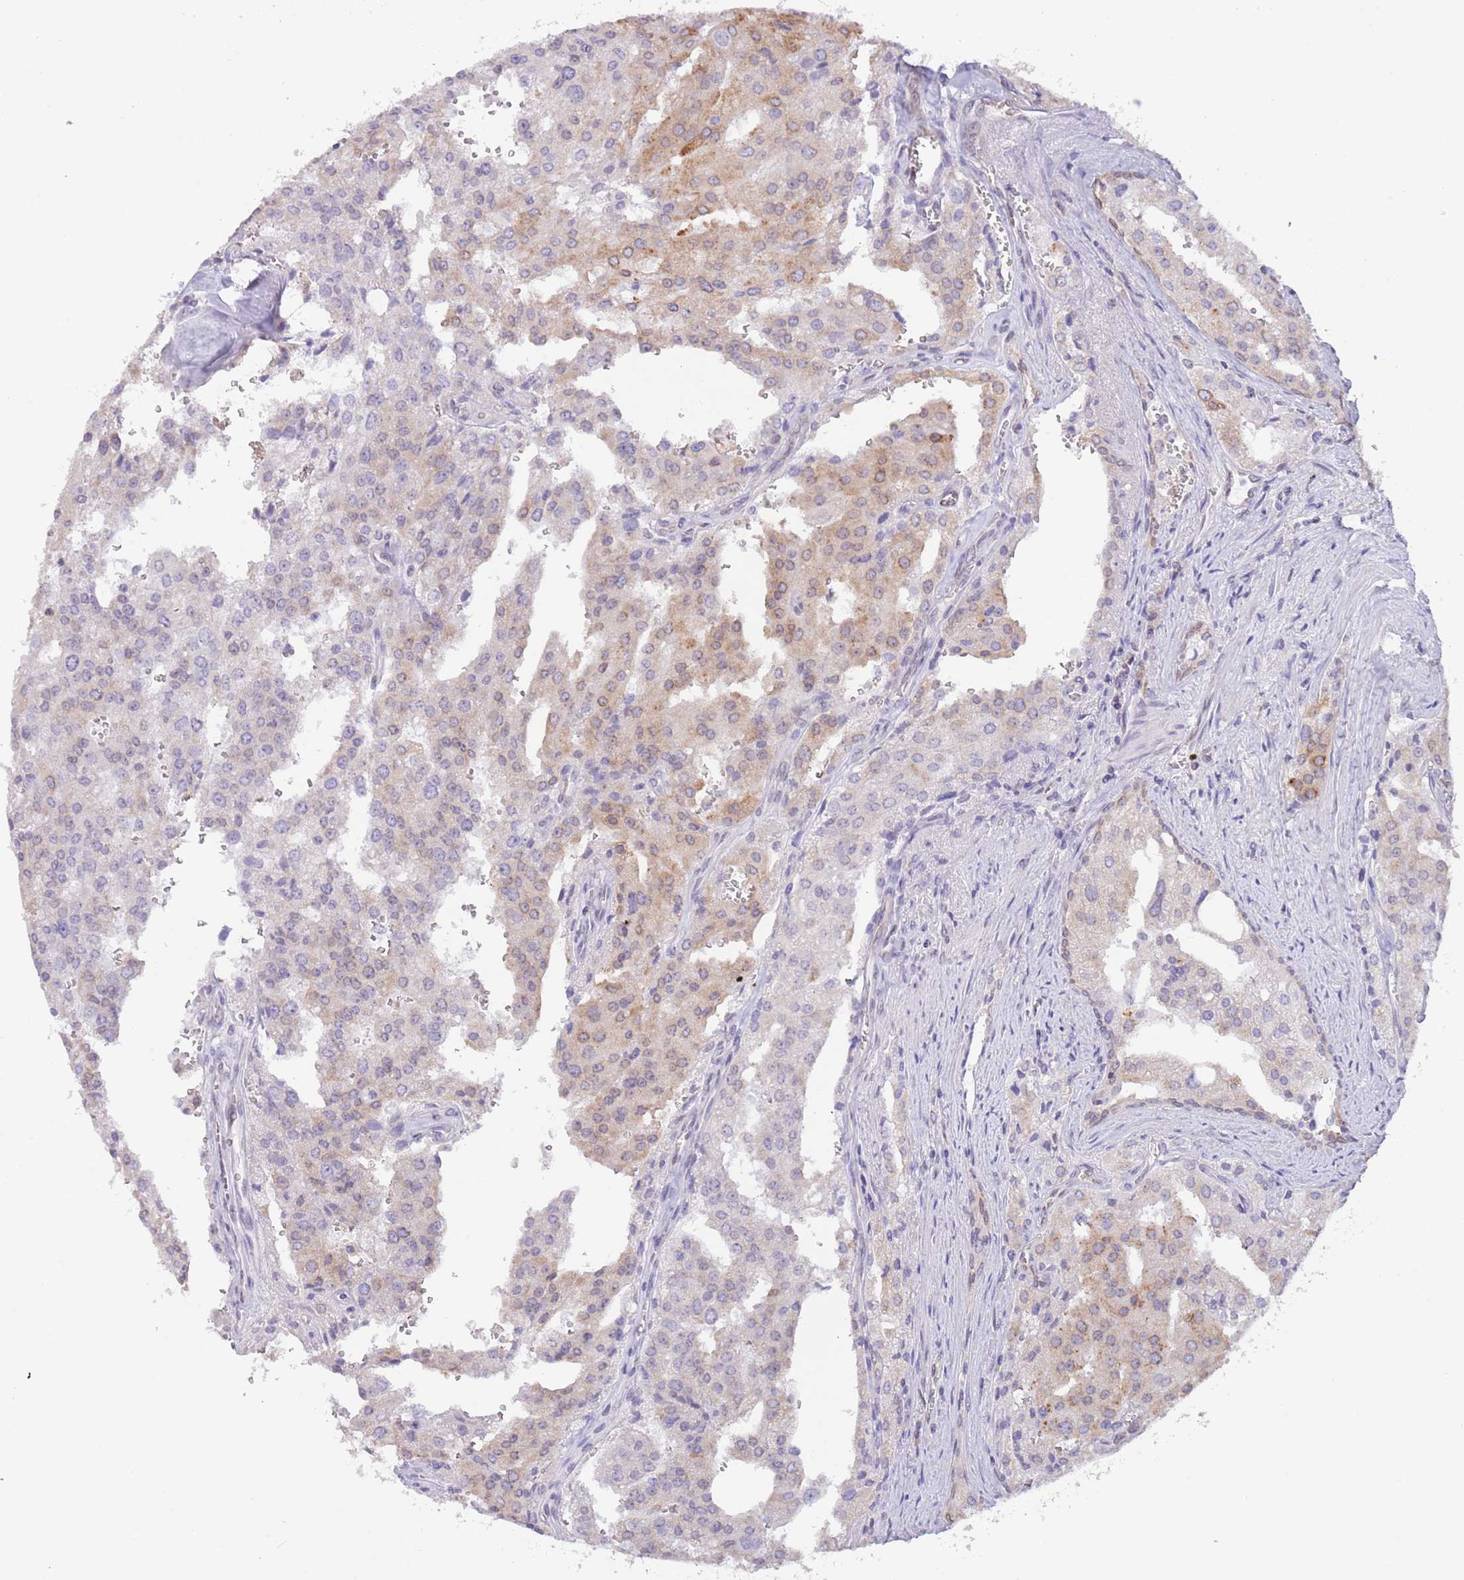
{"staining": {"intensity": "weak", "quantity": "25%-75%", "location": "cytoplasmic/membranous"}, "tissue": "prostate cancer", "cell_type": "Tumor cells", "image_type": "cancer", "snomed": [{"axis": "morphology", "description": "Adenocarcinoma, High grade"}, {"axis": "topography", "description": "Prostate"}], "caption": "Protein staining reveals weak cytoplasmic/membranous expression in approximately 25%-75% of tumor cells in prostate cancer. The protein of interest is stained brown, and the nuclei are stained in blue (DAB (3,3'-diaminobenzidine) IHC with brightfield microscopy, high magnification).", "gene": "EBPL", "patient": {"sex": "male", "age": 68}}